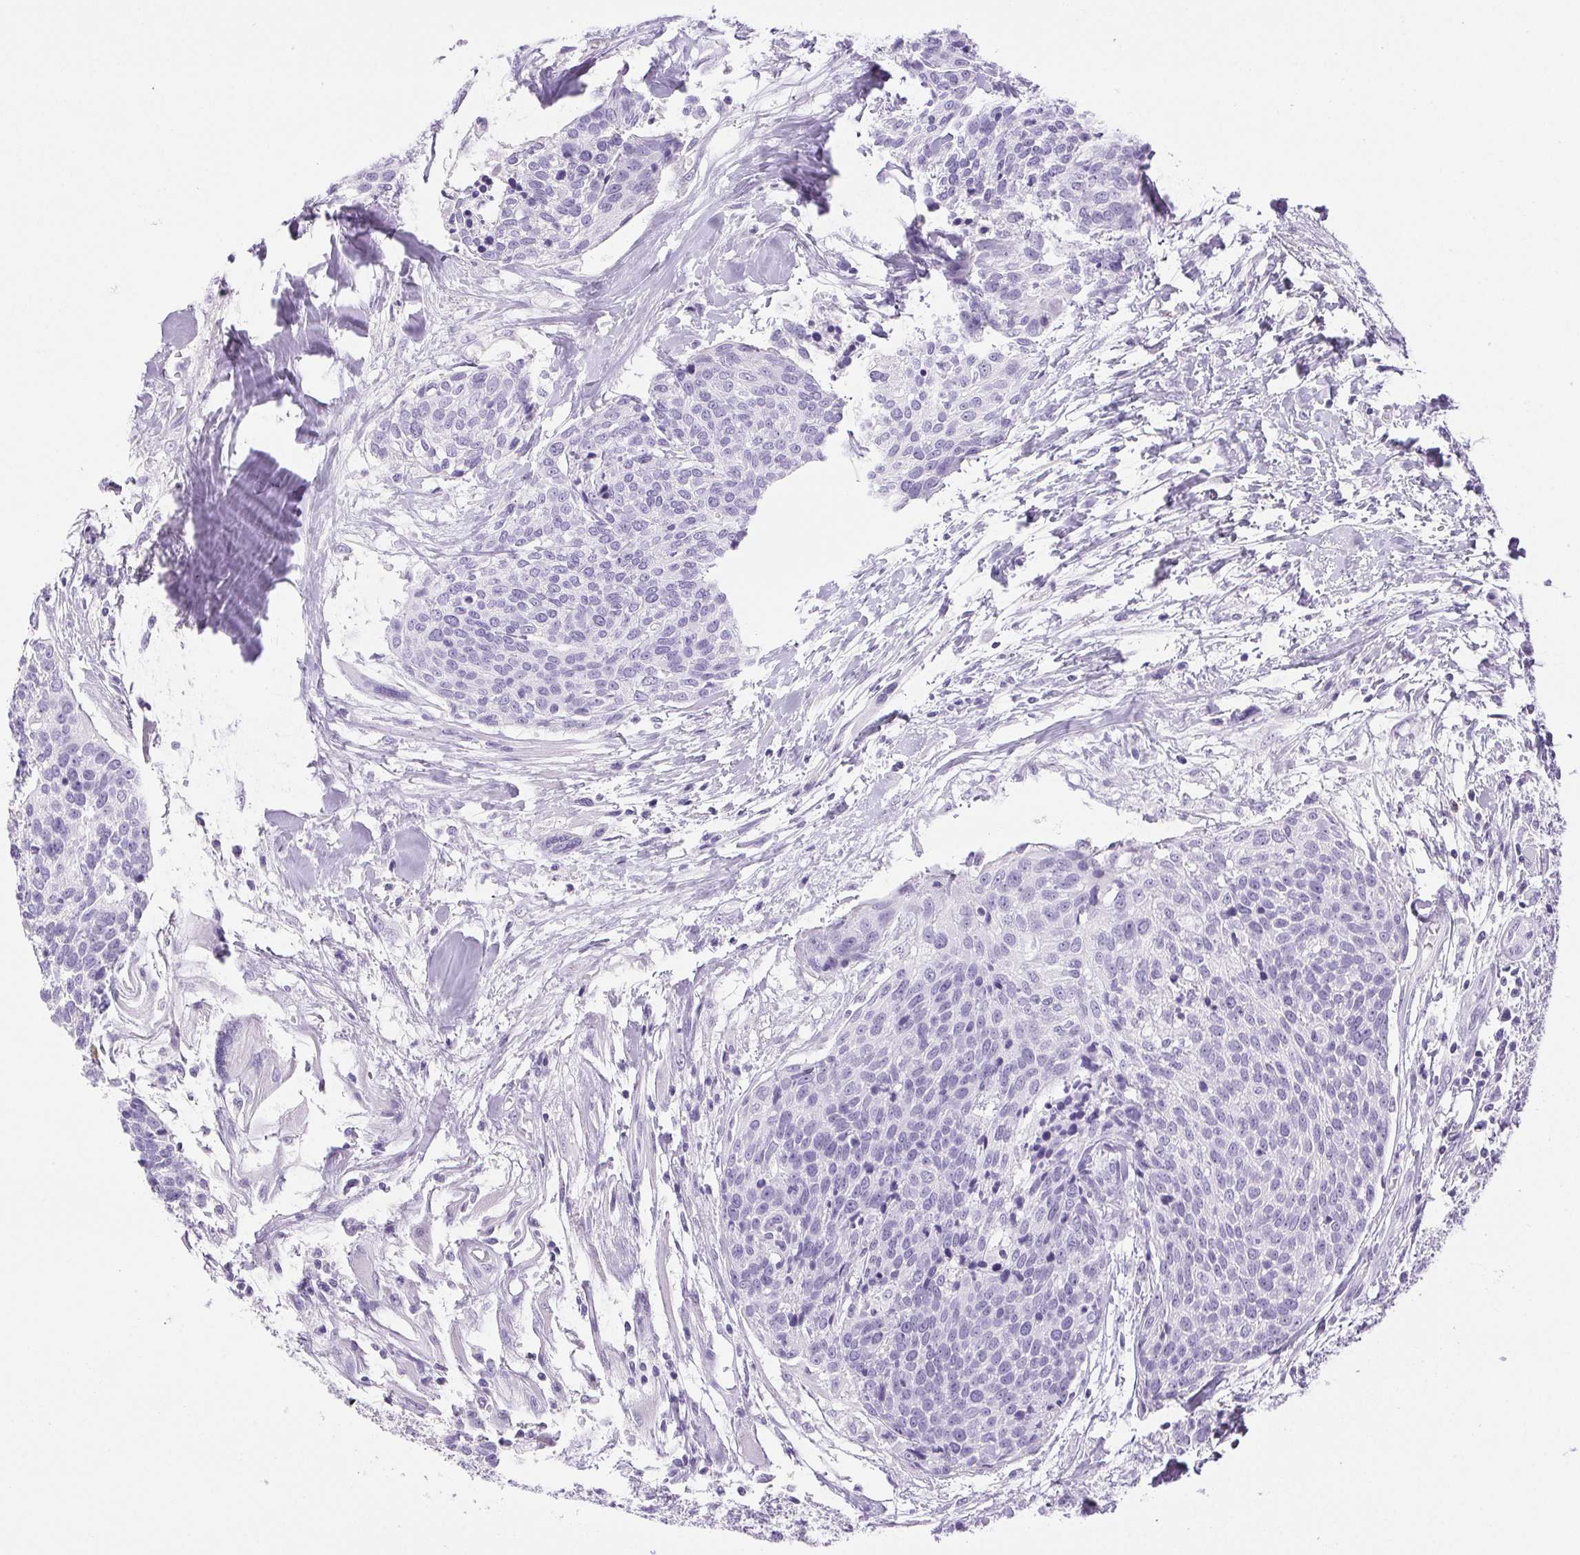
{"staining": {"intensity": "negative", "quantity": "none", "location": "none"}, "tissue": "head and neck cancer", "cell_type": "Tumor cells", "image_type": "cancer", "snomed": [{"axis": "morphology", "description": "Squamous cell carcinoma, NOS"}, {"axis": "topography", "description": "Oral tissue"}, {"axis": "topography", "description": "Head-Neck"}], "caption": "Immunohistochemistry histopathology image of neoplastic tissue: human head and neck squamous cell carcinoma stained with DAB reveals no significant protein staining in tumor cells.", "gene": "HLA-G", "patient": {"sex": "male", "age": 64}}